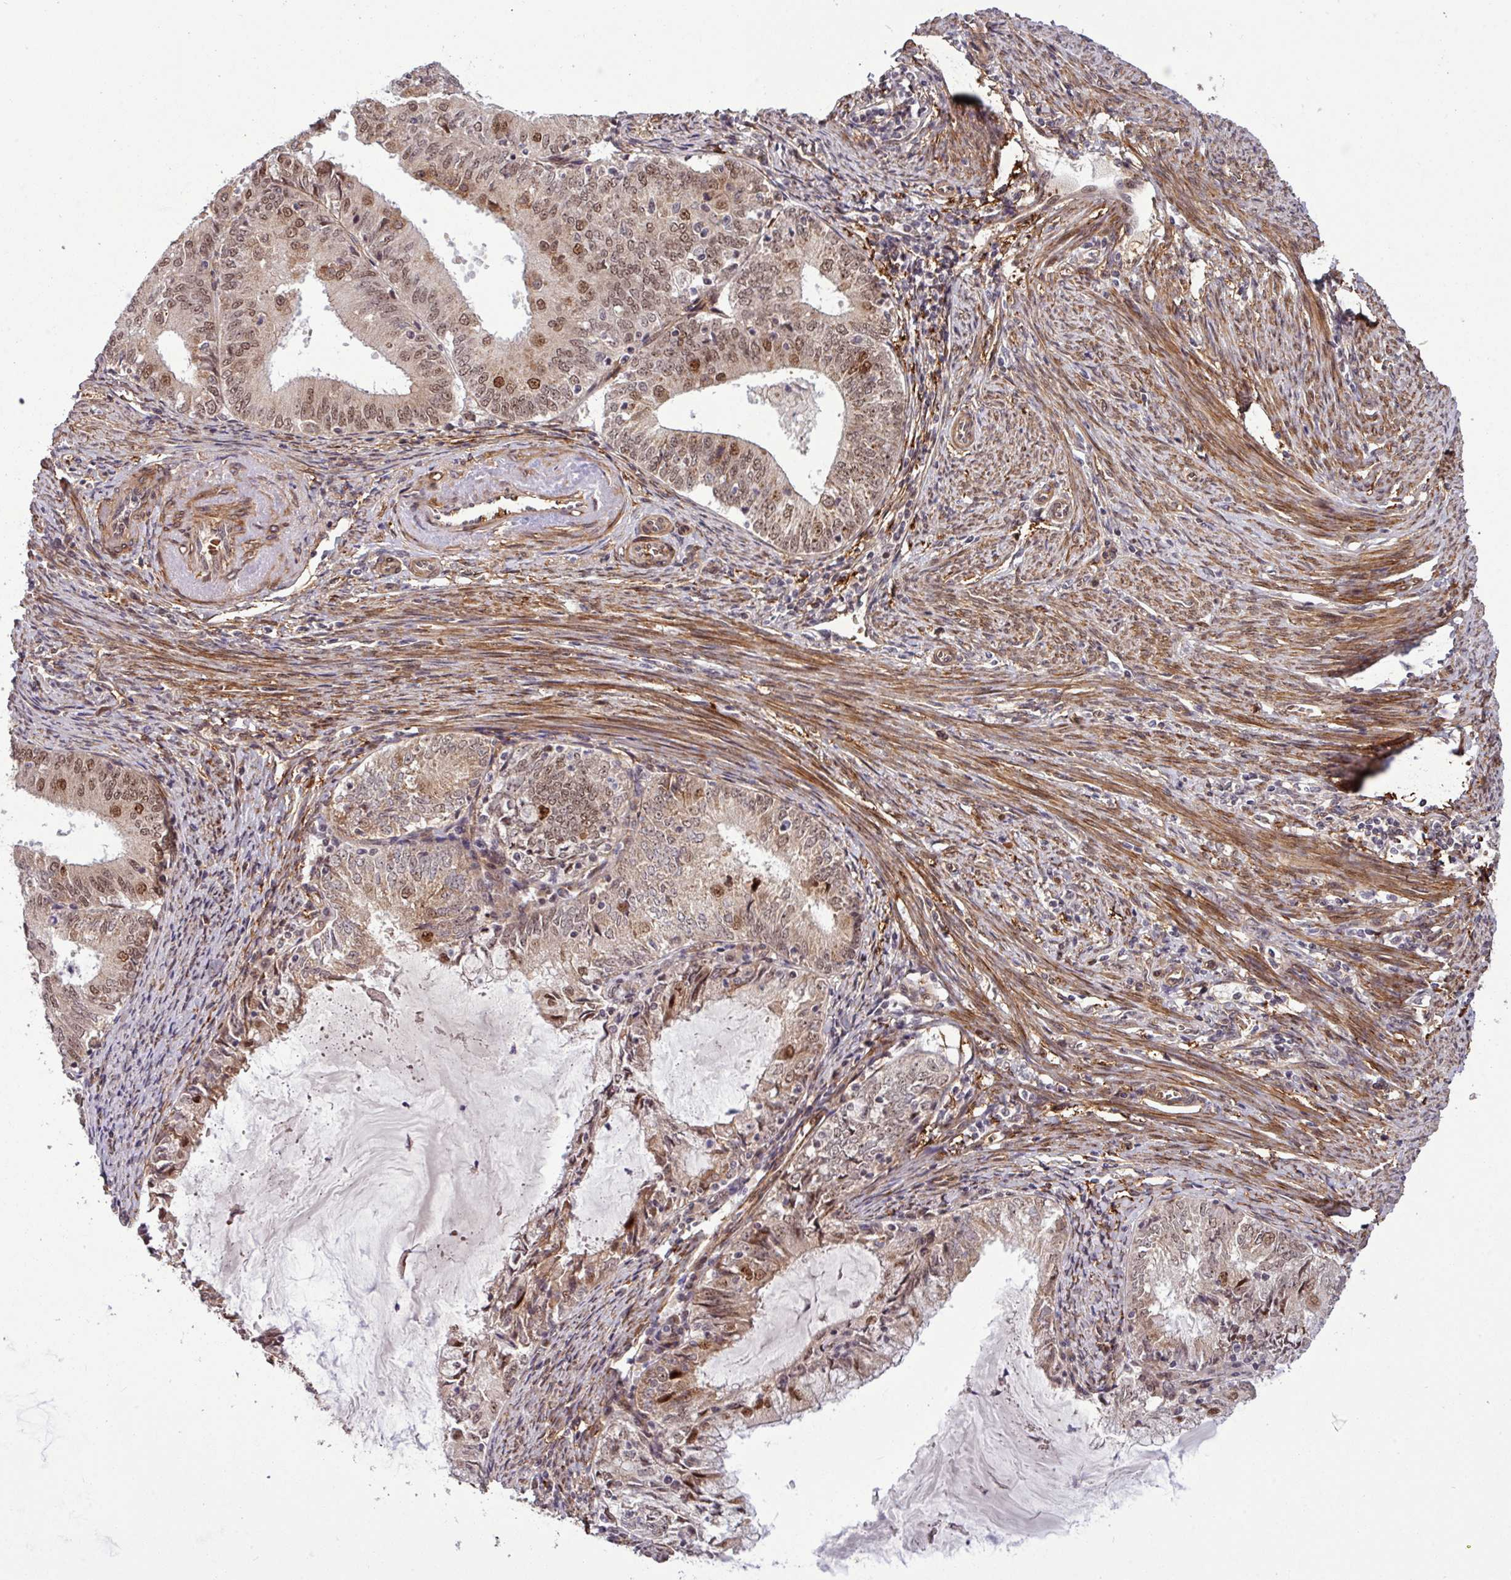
{"staining": {"intensity": "moderate", "quantity": "25%-75%", "location": "nuclear"}, "tissue": "endometrial cancer", "cell_type": "Tumor cells", "image_type": "cancer", "snomed": [{"axis": "morphology", "description": "Adenocarcinoma, NOS"}, {"axis": "topography", "description": "Endometrium"}], "caption": "High-power microscopy captured an immunohistochemistry (IHC) histopathology image of endometrial cancer (adenocarcinoma), revealing moderate nuclear staining in approximately 25%-75% of tumor cells.", "gene": "C7orf50", "patient": {"sex": "female", "age": 57}}